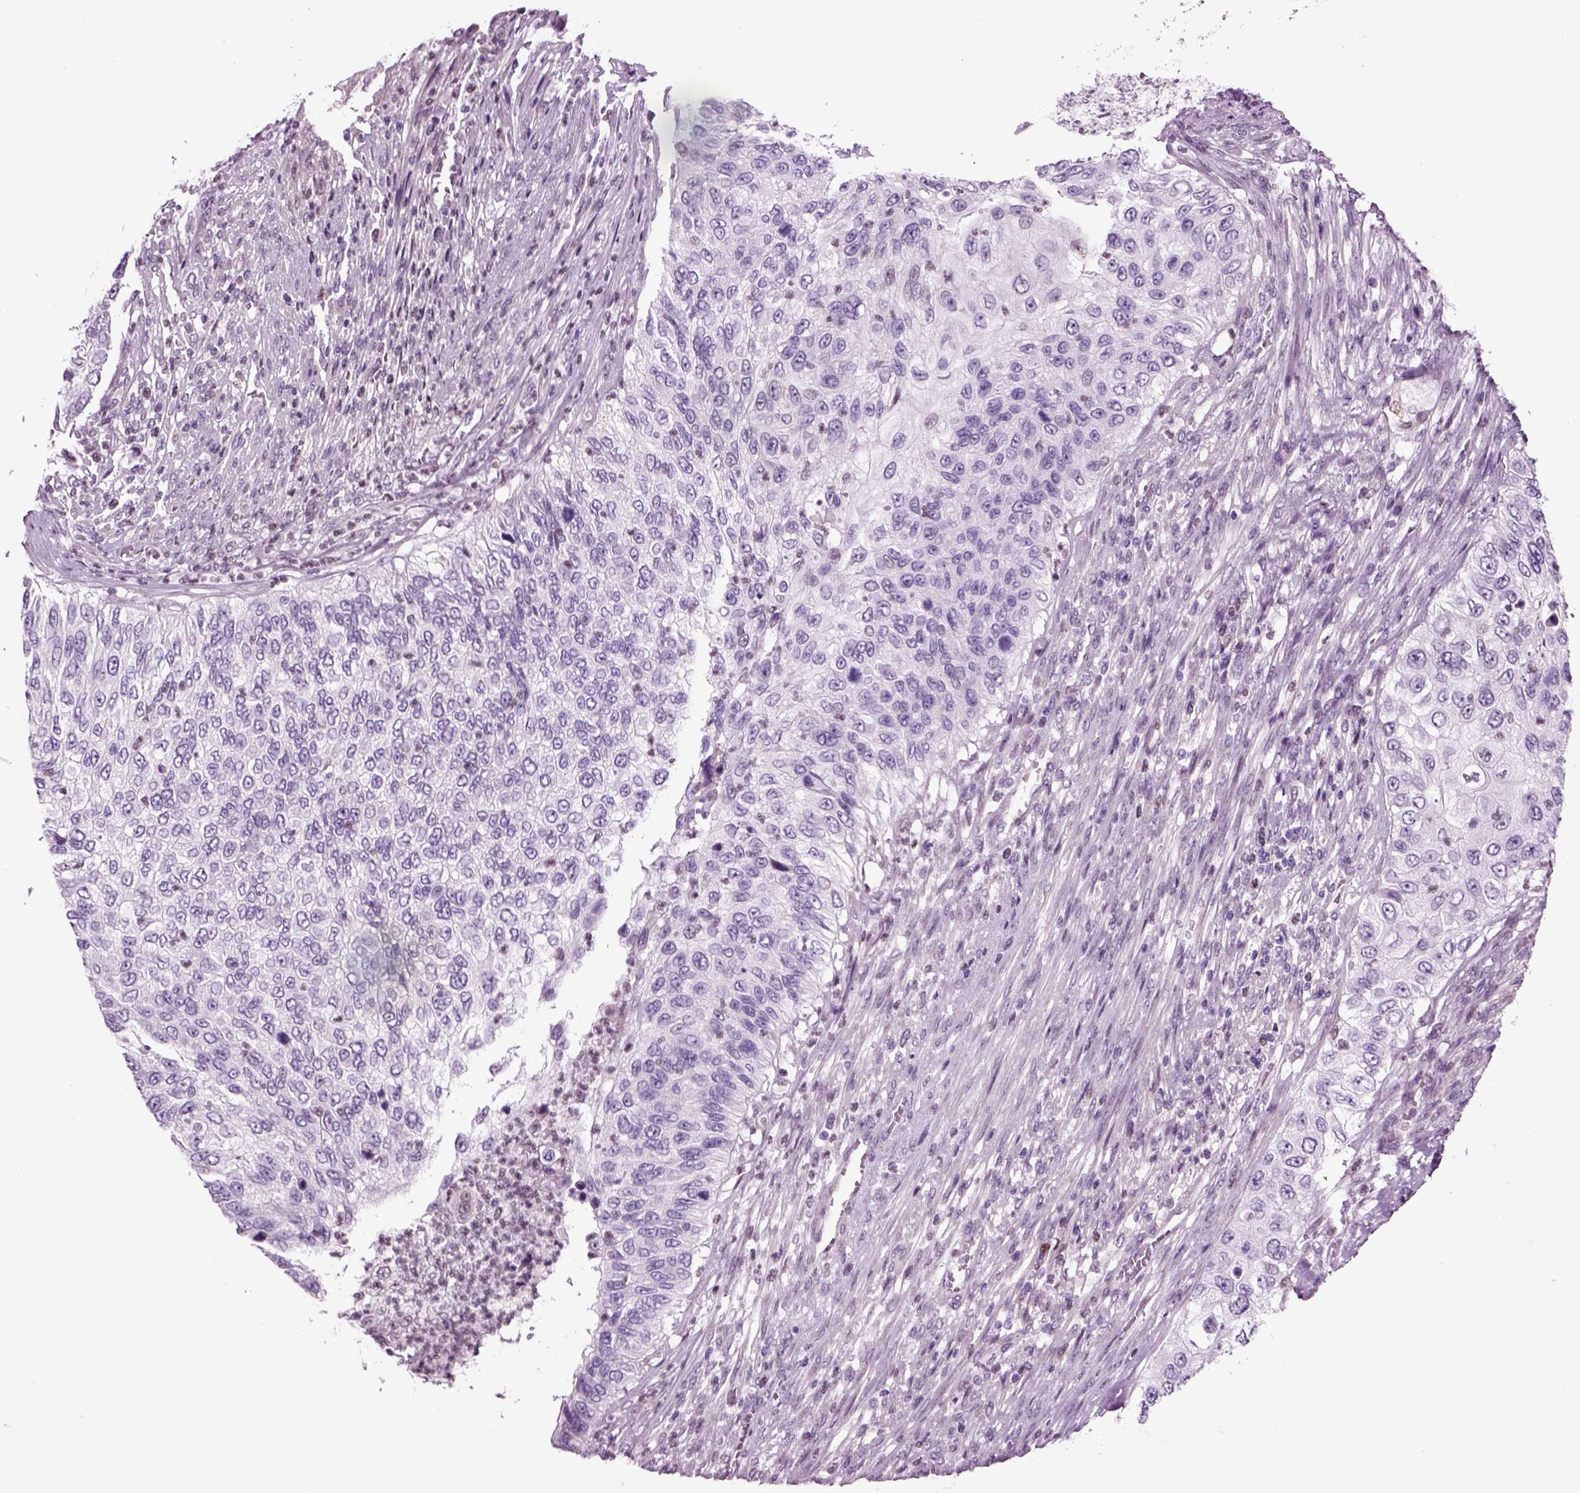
{"staining": {"intensity": "negative", "quantity": "none", "location": "none"}, "tissue": "urothelial cancer", "cell_type": "Tumor cells", "image_type": "cancer", "snomed": [{"axis": "morphology", "description": "Urothelial carcinoma, High grade"}, {"axis": "topography", "description": "Urinary bladder"}], "caption": "A high-resolution photomicrograph shows immunohistochemistry (IHC) staining of urothelial cancer, which displays no significant positivity in tumor cells.", "gene": "ARID3A", "patient": {"sex": "female", "age": 60}}